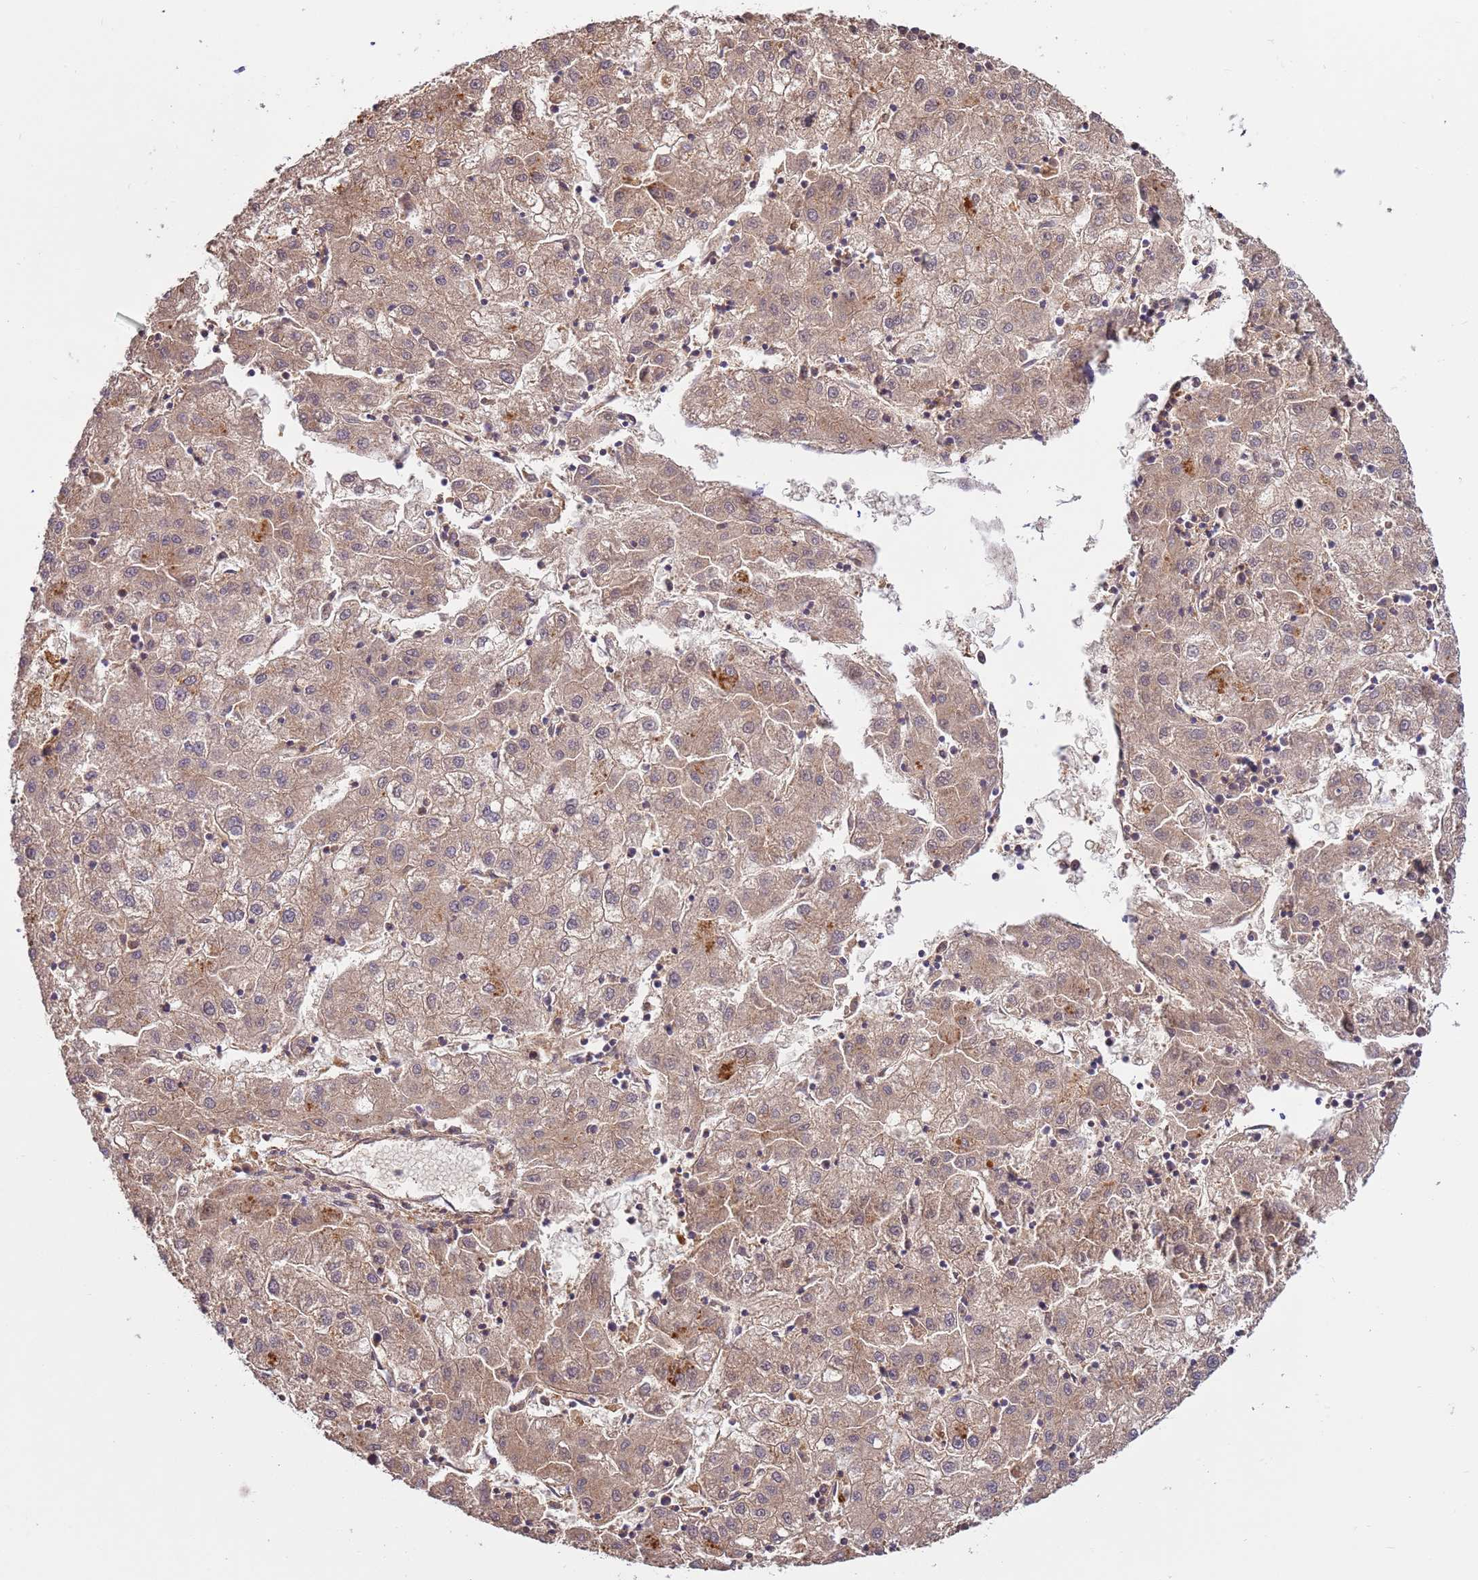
{"staining": {"intensity": "moderate", "quantity": ">75%", "location": "cytoplasmic/membranous"}, "tissue": "liver cancer", "cell_type": "Tumor cells", "image_type": "cancer", "snomed": [{"axis": "morphology", "description": "Carcinoma, Hepatocellular, NOS"}, {"axis": "topography", "description": "Liver"}], "caption": "A medium amount of moderate cytoplasmic/membranous positivity is identified in about >75% of tumor cells in liver hepatocellular carcinoma tissue. (IHC, brightfield microscopy, high magnification).", "gene": "ZNF624", "patient": {"sex": "male", "age": 72}}